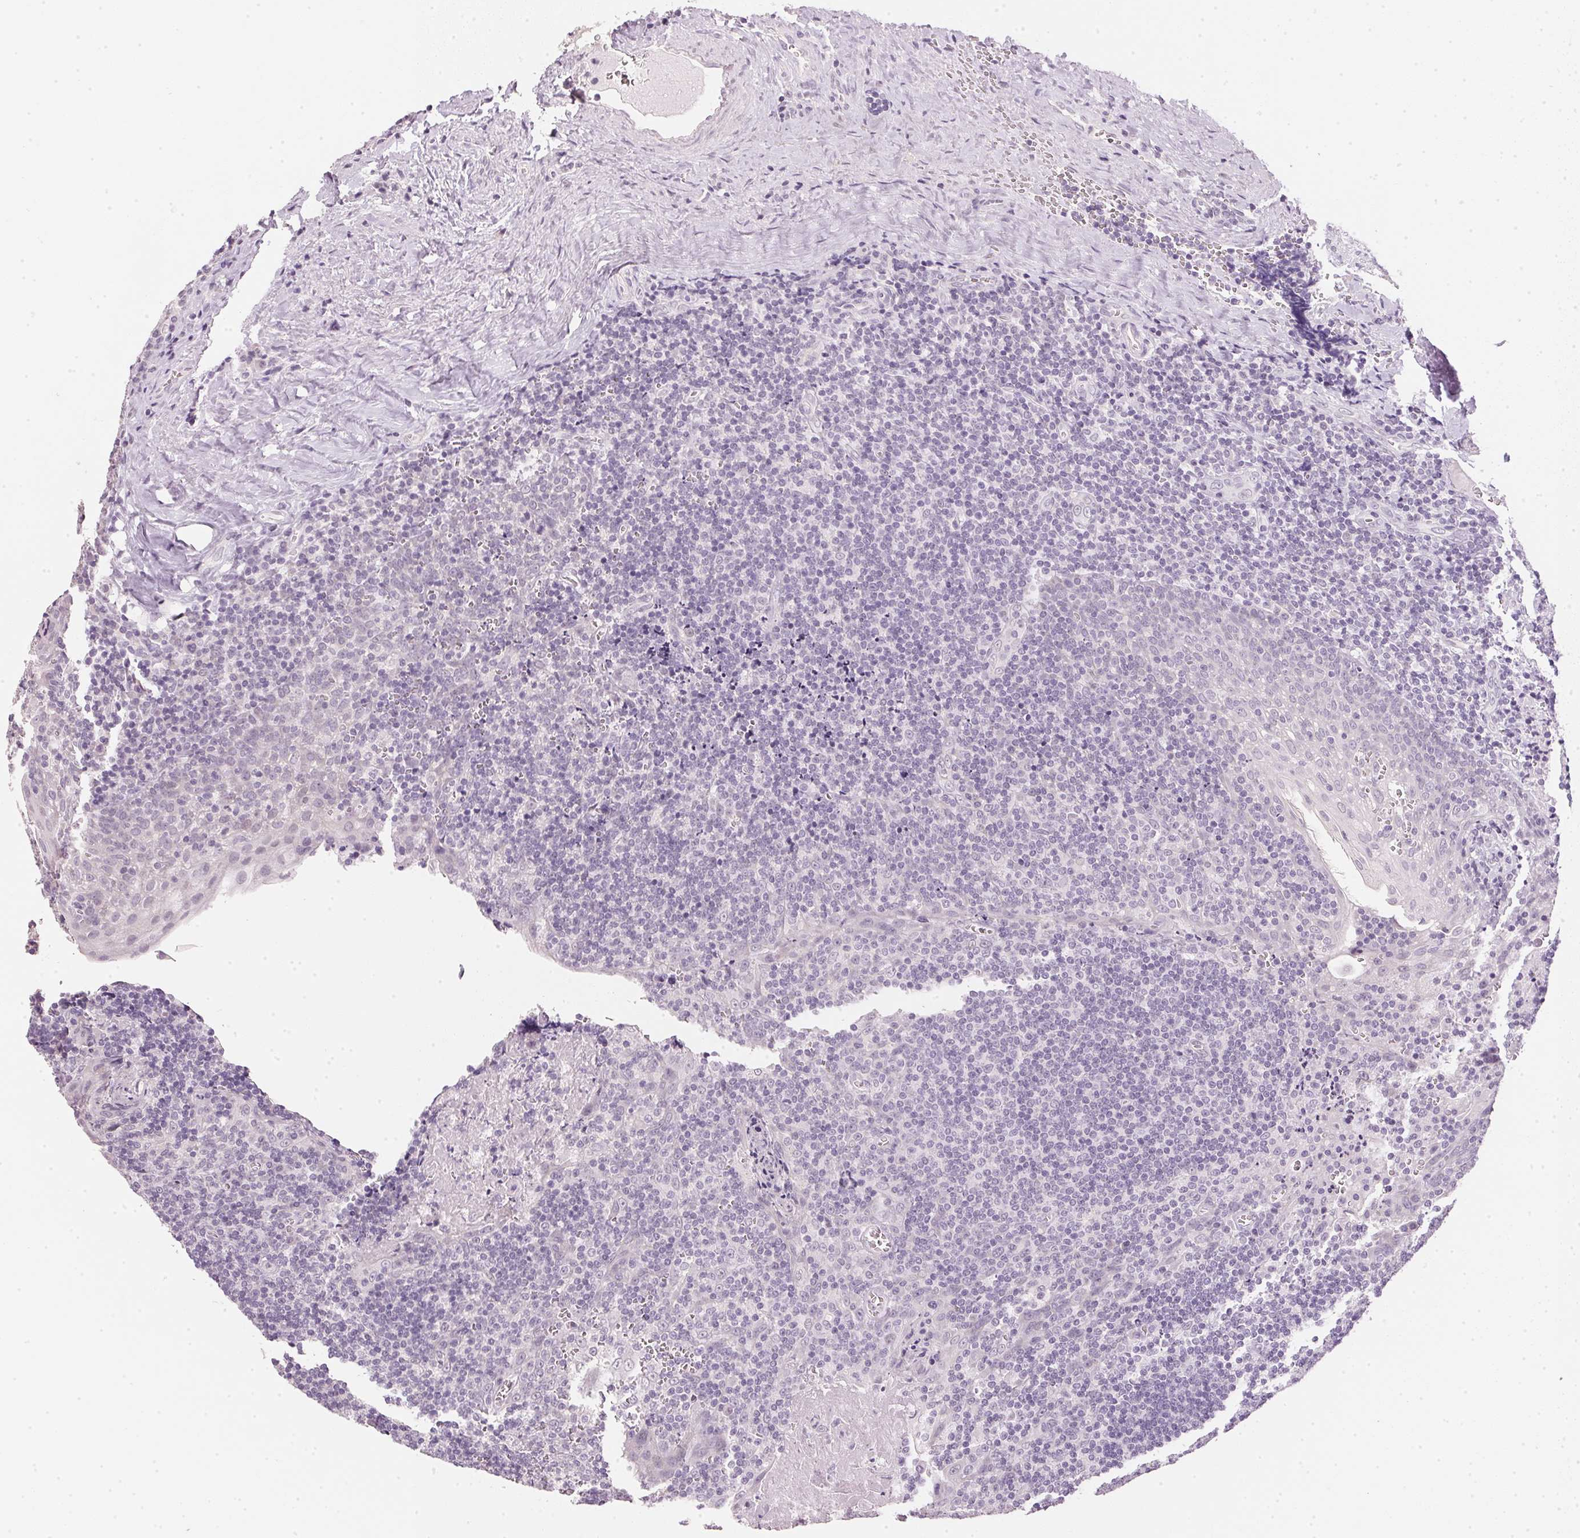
{"staining": {"intensity": "negative", "quantity": "none", "location": "none"}, "tissue": "tonsil", "cell_type": "Germinal center cells", "image_type": "normal", "snomed": [{"axis": "morphology", "description": "Normal tissue, NOS"}, {"axis": "morphology", "description": "Inflammation, NOS"}, {"axis": "topography", "description": "Tonsil"}], "caption": "The immunohistochemistry photomicrograph has no significant expression in germinal center cells of tonsil. (Stains: DAB (3,3'-diaminobenzidine) immunohistochemistry with hematoxylin counter stain, Microscopy: brightfield microscopy at high magnification).", "gene": "IGFBP1", "patient": {"sex": "female", "age": 31}}